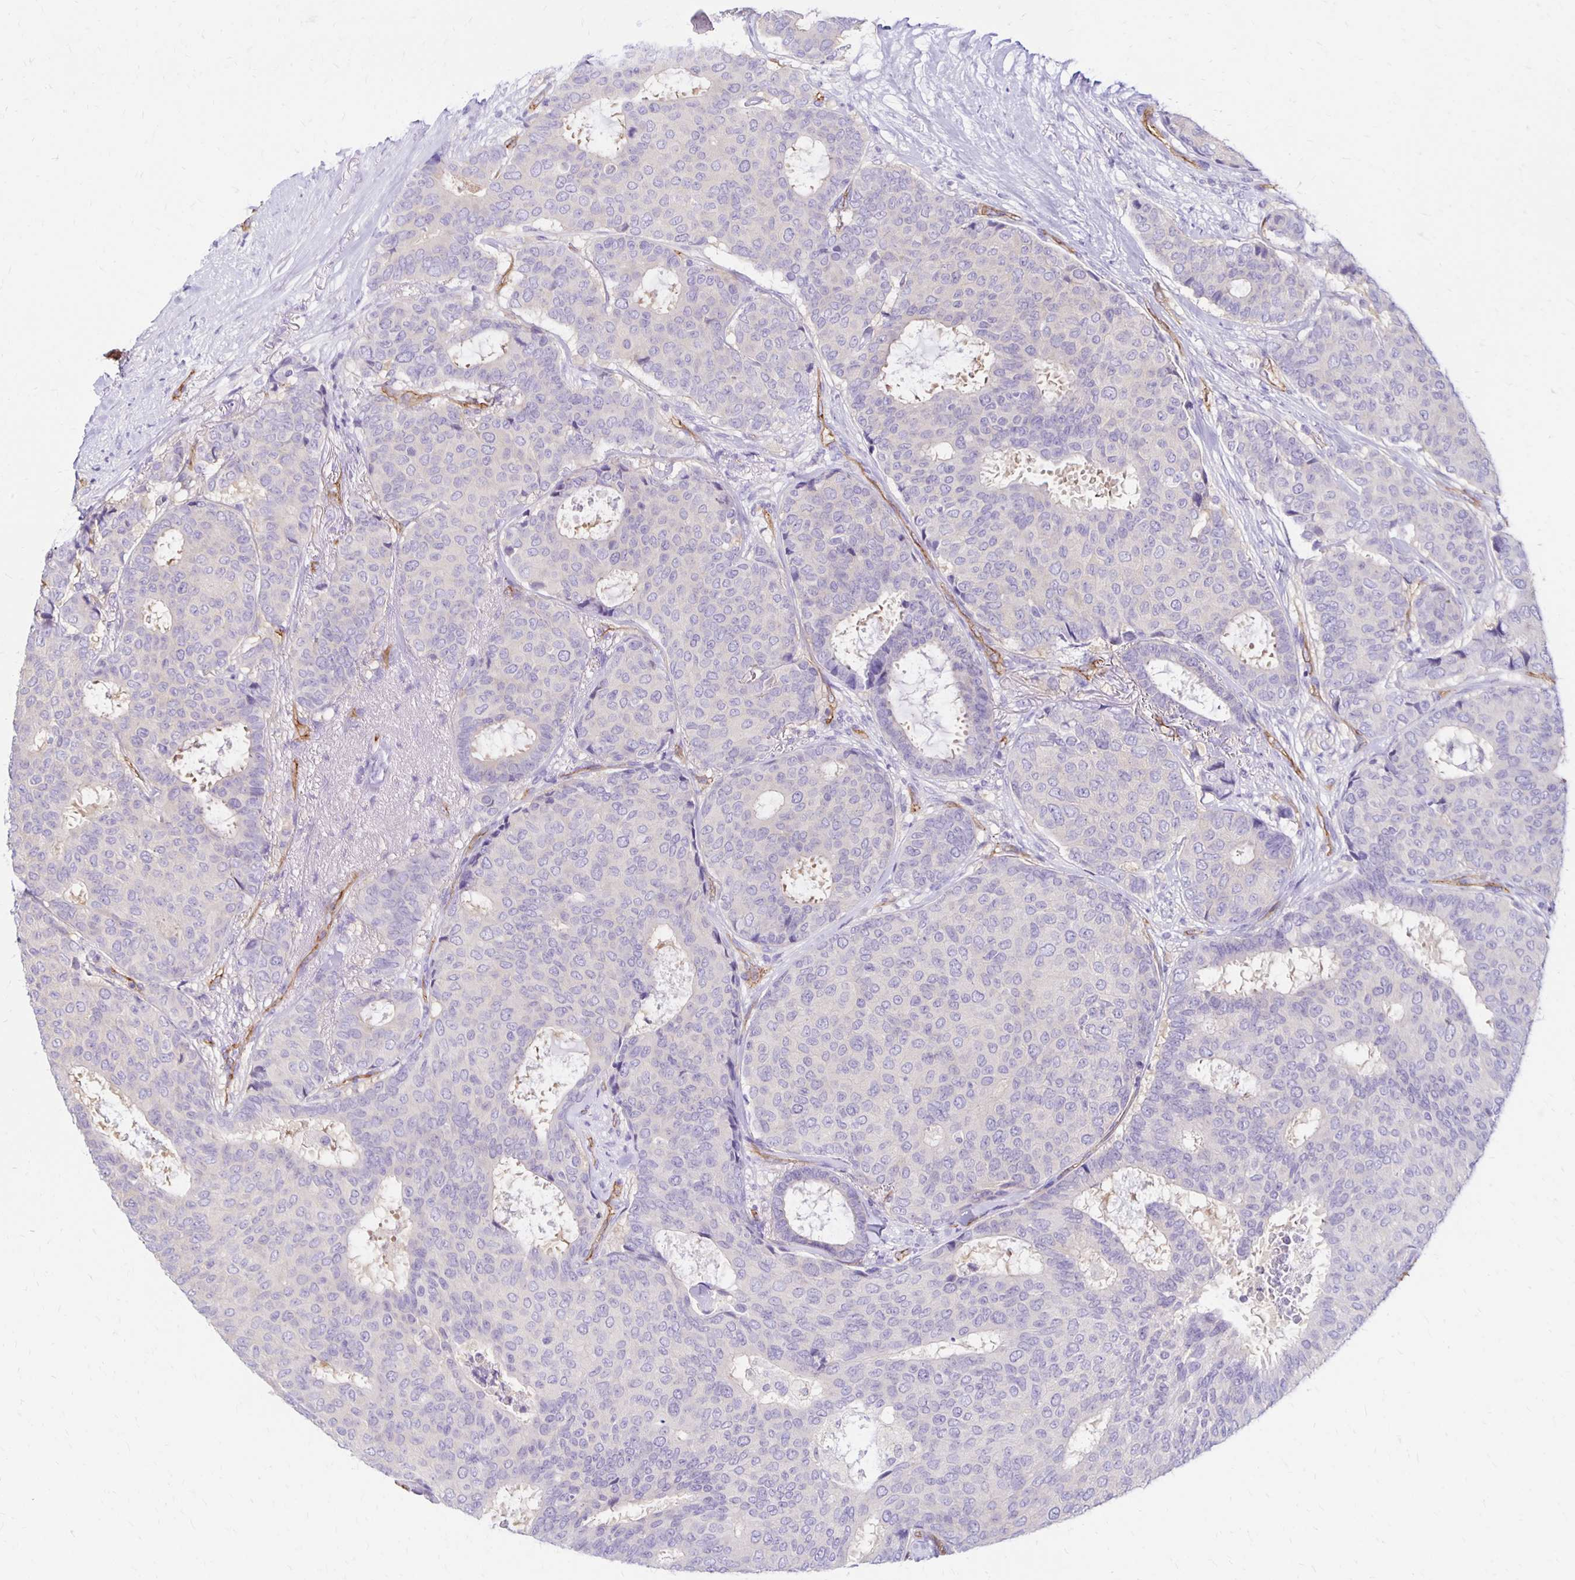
{"staining": {"intensity": "negative", "quantity": "none", "location": "none"}, "tissue": "breast cancer", "cell_type": "Tumor cells", "image_type": "cancer", "snomed": [{"axis": "morphology", "description": "Duct carcinoma"}, {"axis": "topography", "description": "Breast"}], "caption": "Human infiltrating ductal carcinoma (breast) stained for a protein using immunohistochemistry exhibits no positivity in tumor cells.", "gene": "TTYH1", "patient": {"sex": "female", "age": 75}}